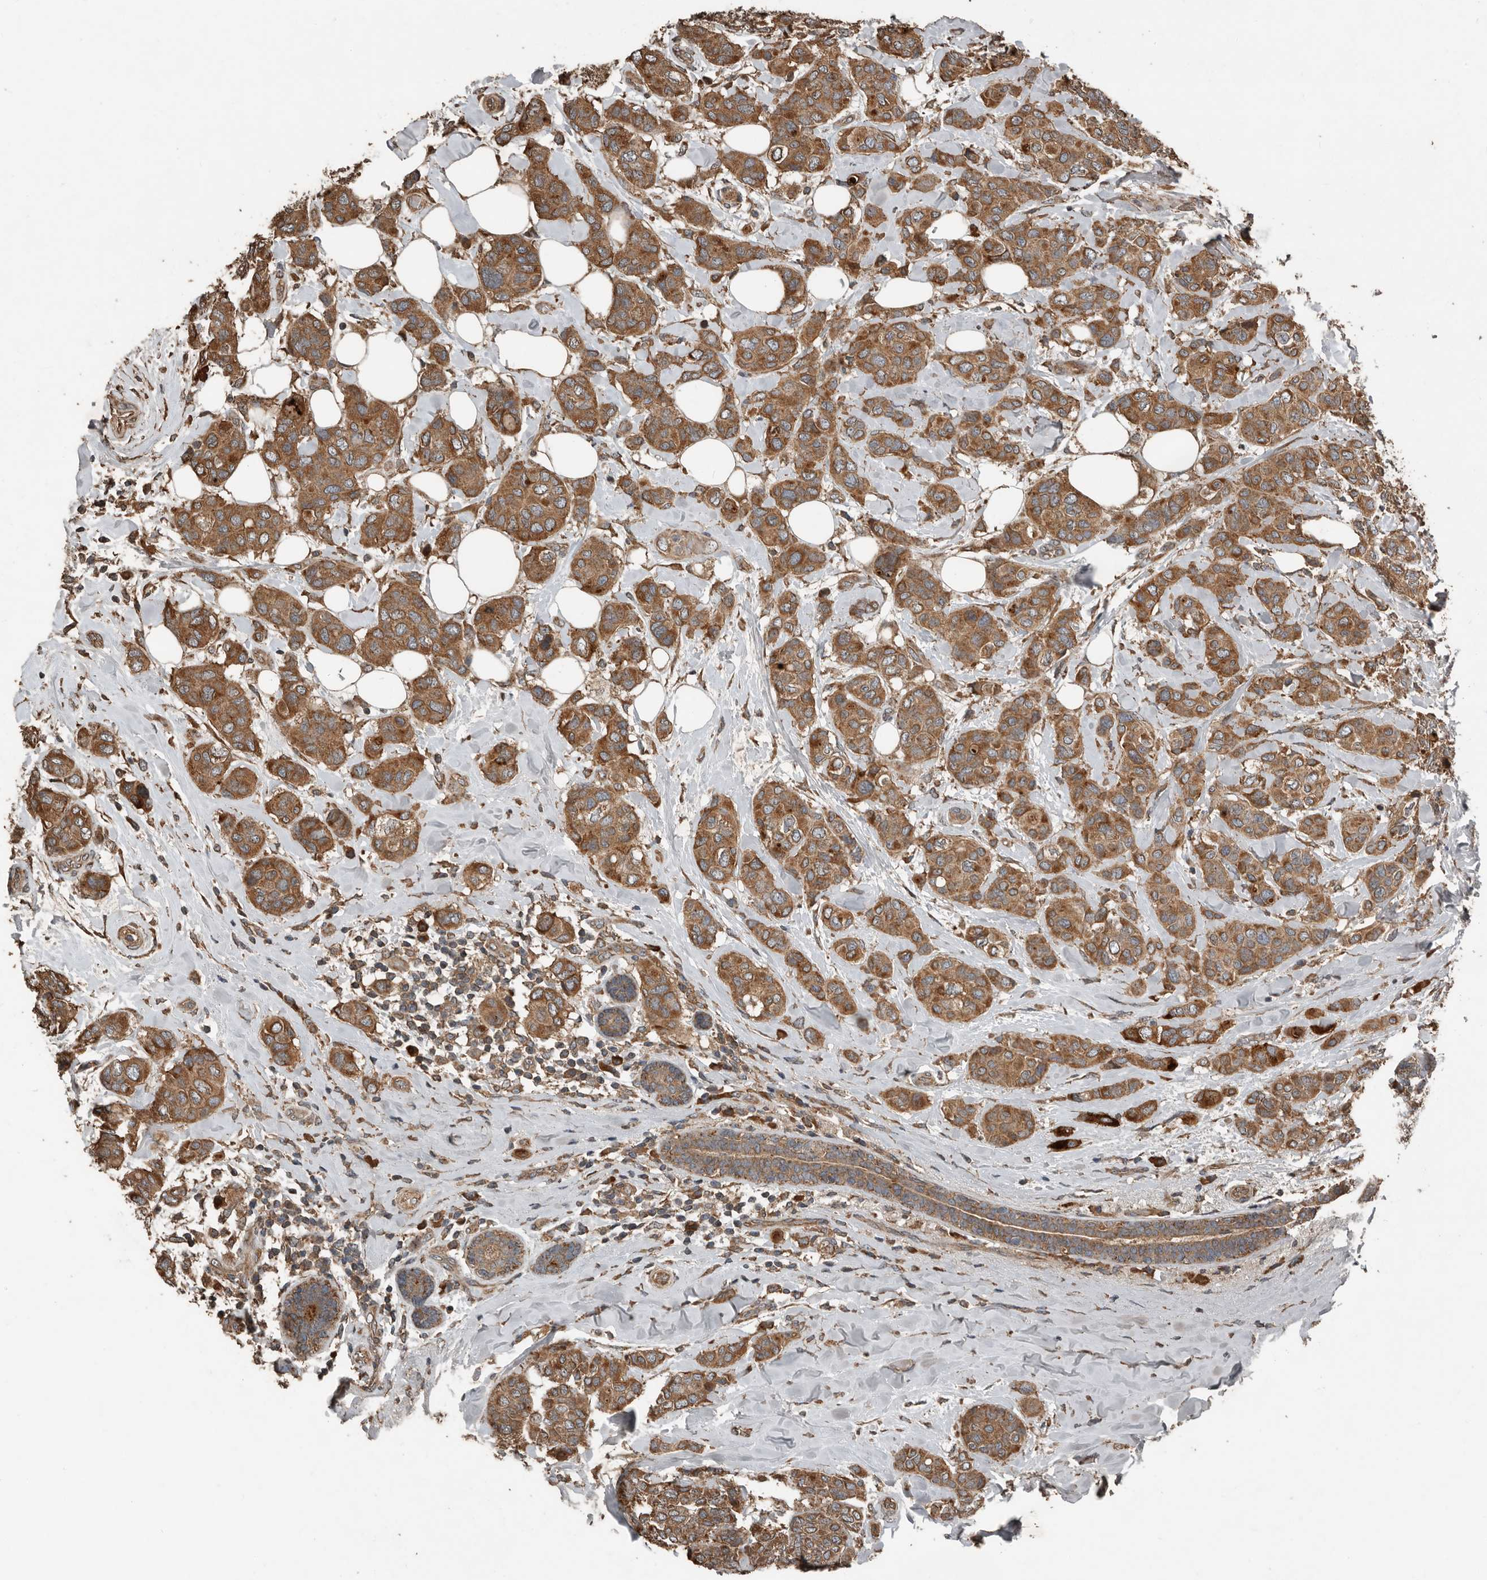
{"staining": {"intensity": "moderate", "quantity": ">75%", "location": "cytoplasmic/membranous"}, "tissue": "breast cancer", "cell_type": "Tumor cells", "image_type": "cancer", "snomed": [{"axis": "morphology", "description": "Lobular carcinoma"}, {"axis": "topography", "description": "Breast"}], "caption": "Brown immunohistochemical staining in human breast cancer displays moderate cytoplasmic/membranous staining in about >75% of tumor cells.", "gene": "RNF207", "patient": {"sex": "female", "age": 51}}